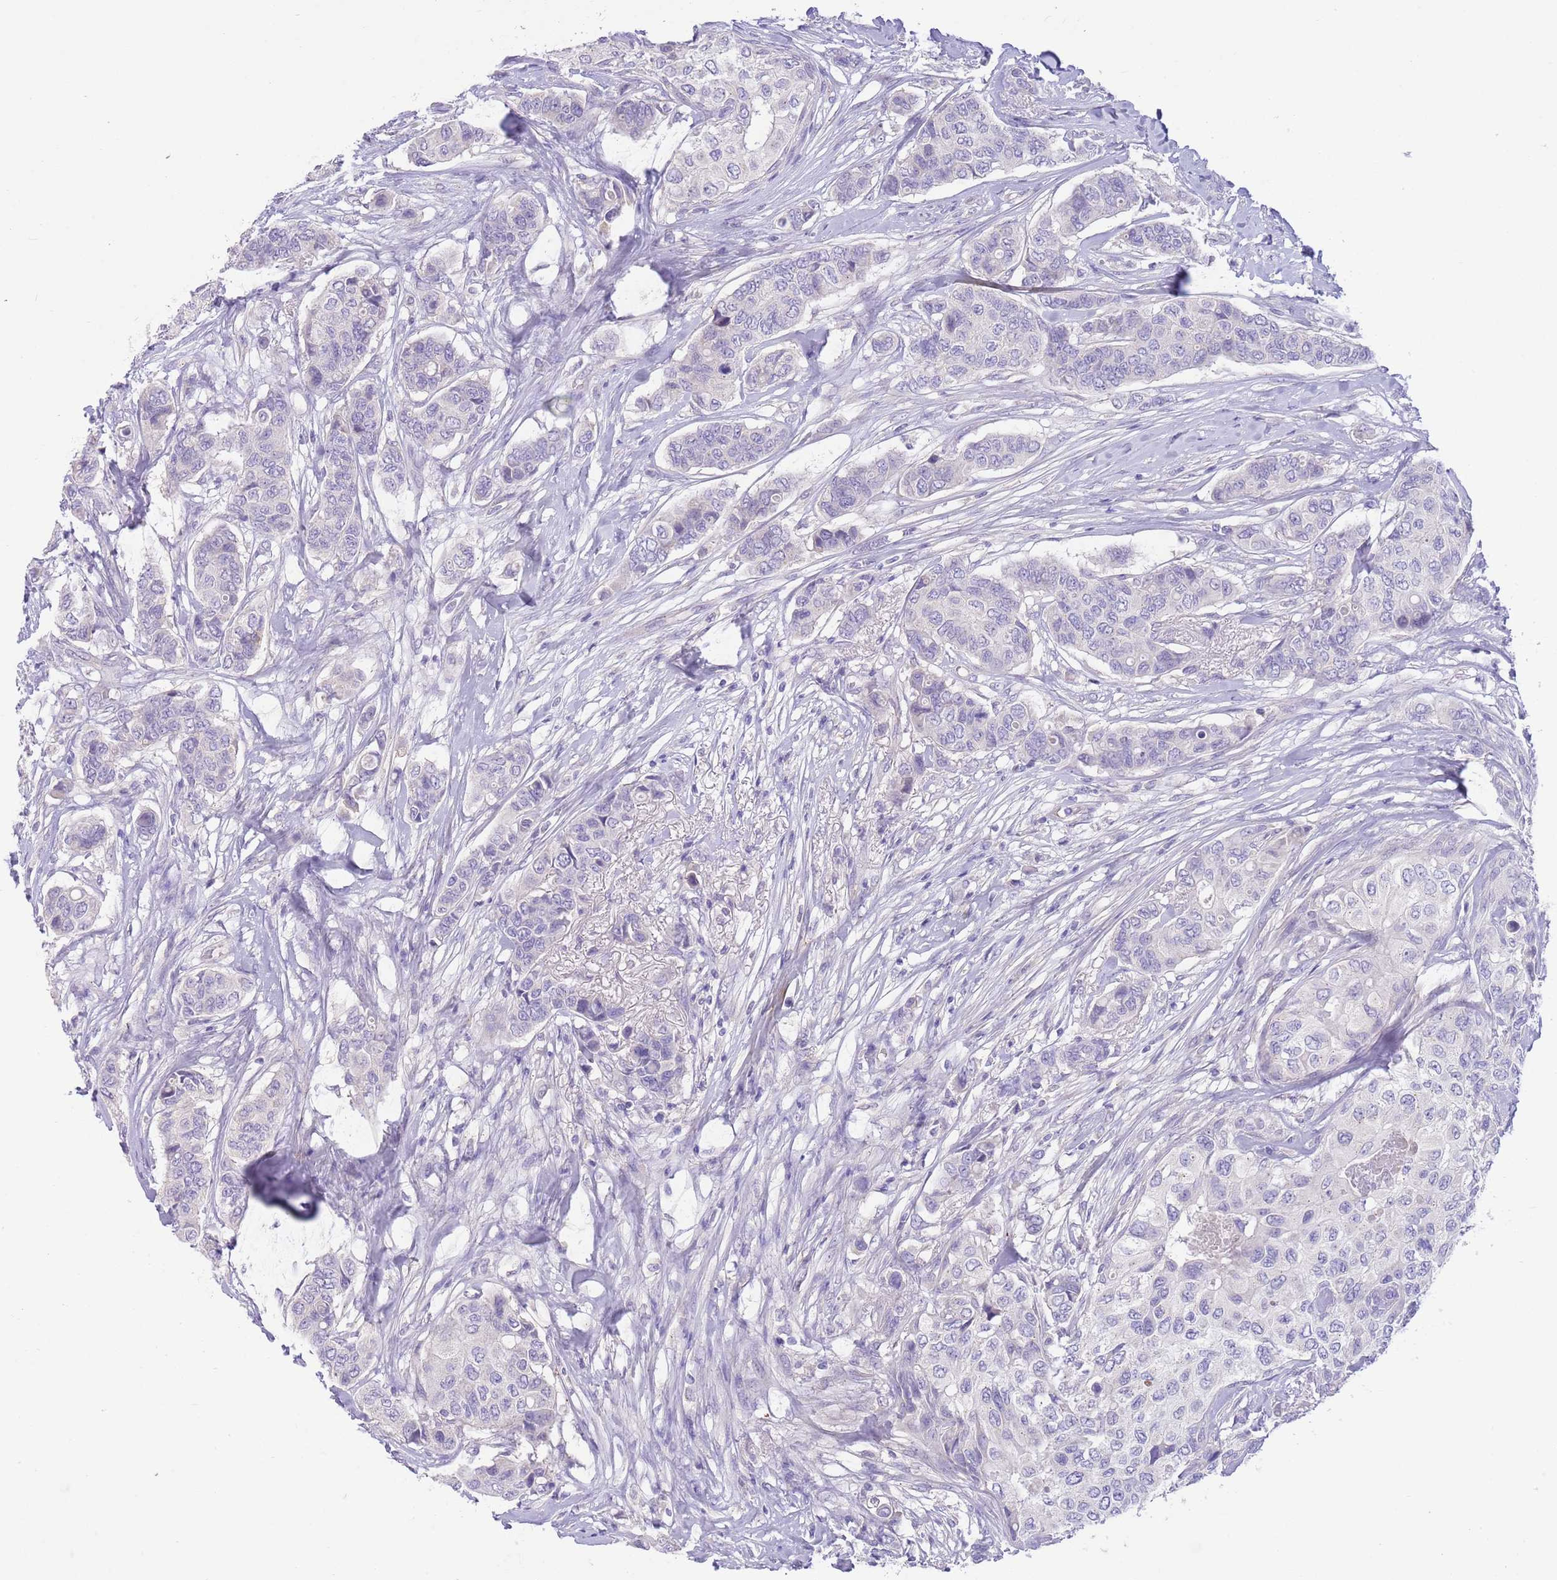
{"staining": {"intensity": "negative", "quantity": "none", "location": "none"}, "tissue": "breast cancer", "cell_type": "Tumor cells", "image_type": "cancer", "snomed": [{"axis": "morphology", "description": "Lobular carcinoma"}, {"axis": "topography", "description": "Breast"}], "caption": "An immunohistochemistry photomicrograph of lobular carcinoma (breast) is shown. There is no staining in tumor cells of lobular carcinoma (breast).", "gene": "SFTPA1", "patient": {"sex": "female", "age": 51}}